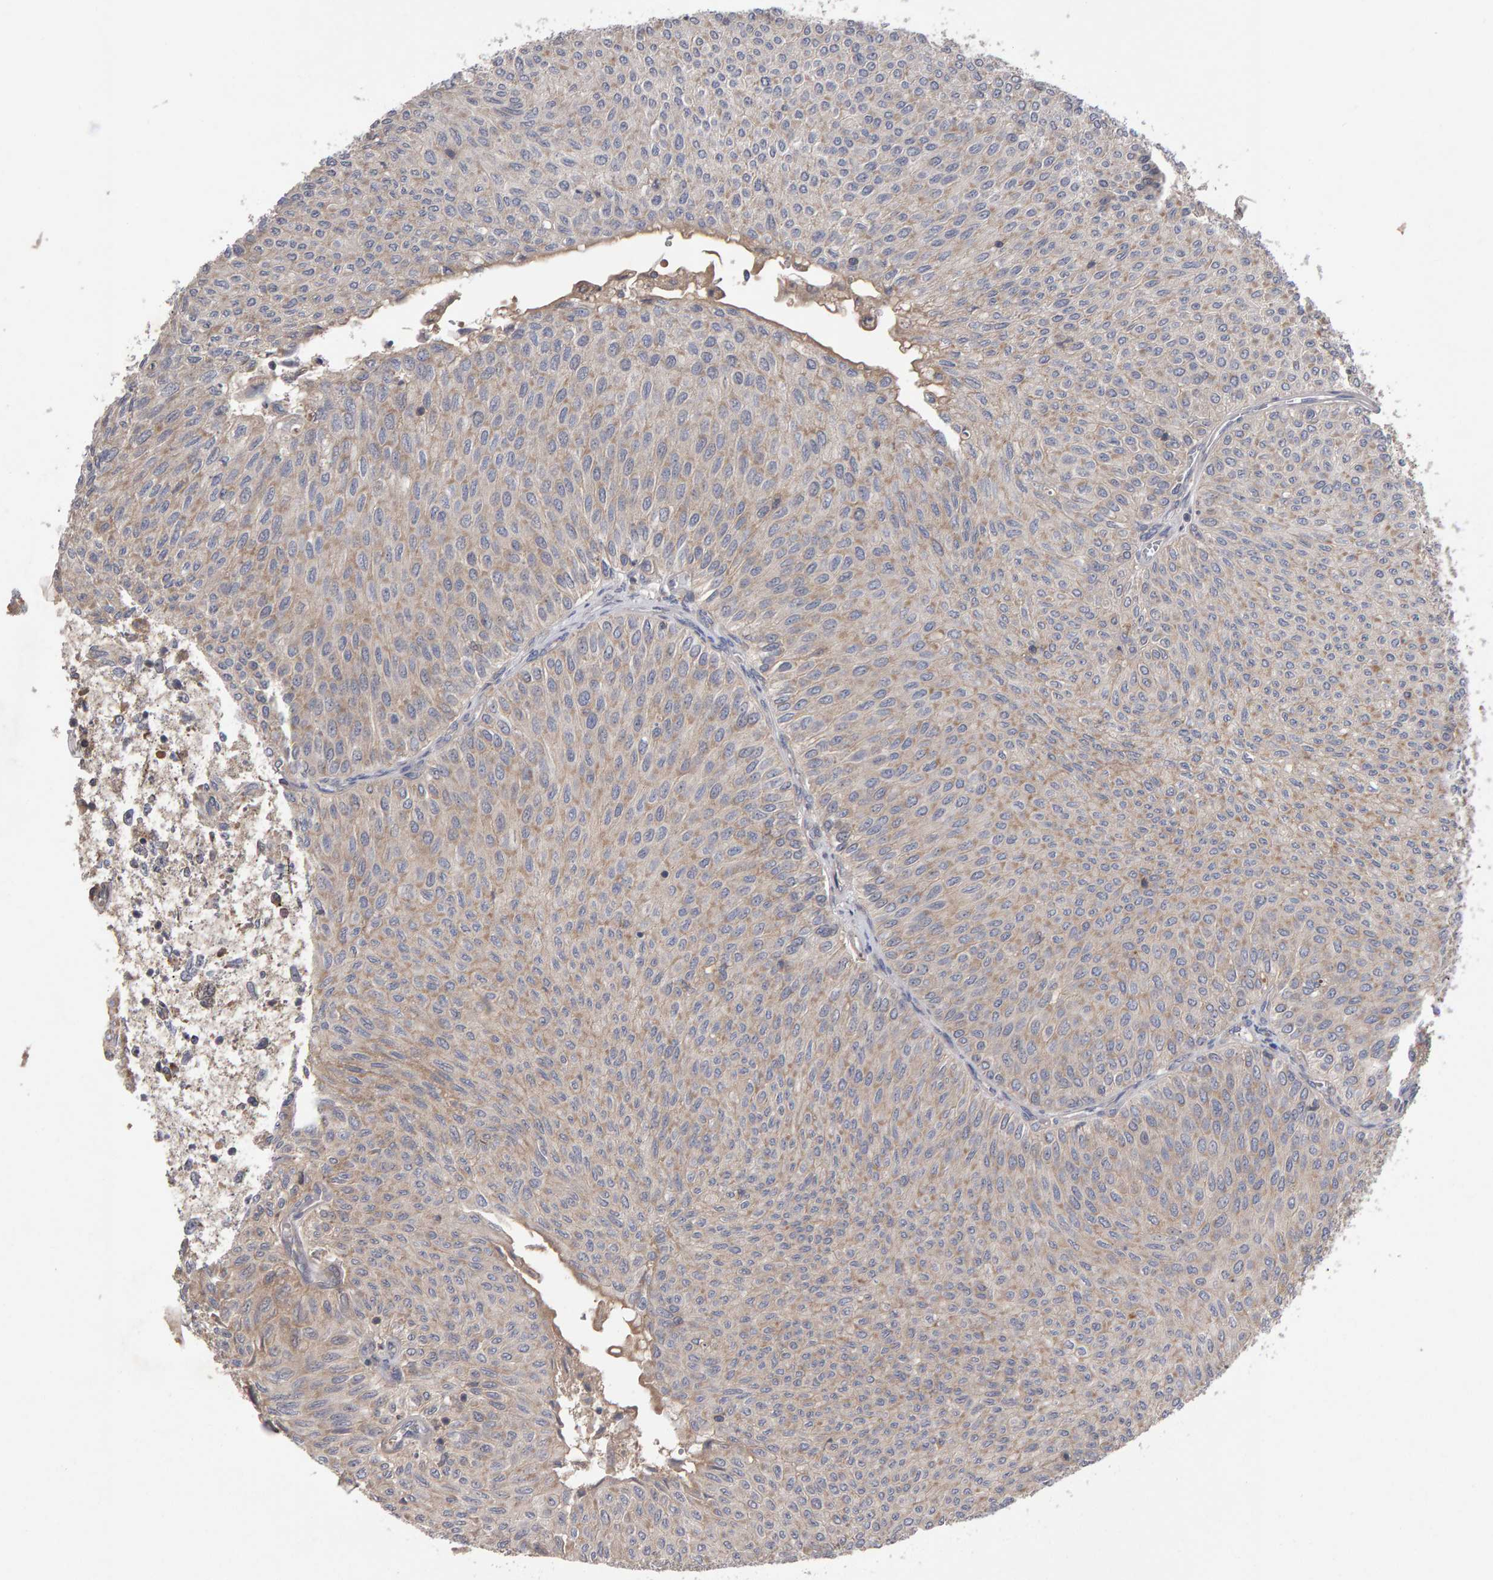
{"staining": {"intensity": "weak", "quantity": "<25%", "location": "cytoplasmic/membranous"}, "tissue": "urothelial cancer", "cell_type": "Tumor cells", "image_type": "cancer", "snomed": [{"axis": "morphology", "description": "Urothelial carcinoma, Low grade"}, {"axis": "topography", "description": "Urinary bladder"}], "caption": "An immunohistochemistry (IHC) micrograph of low-grade urothelial carcinoma is shown. There is no staining in tumor cells of low-grade urothelial carcinoma.", "gene": "PGS1", "patient": {"sex": "male", "age": 78}}